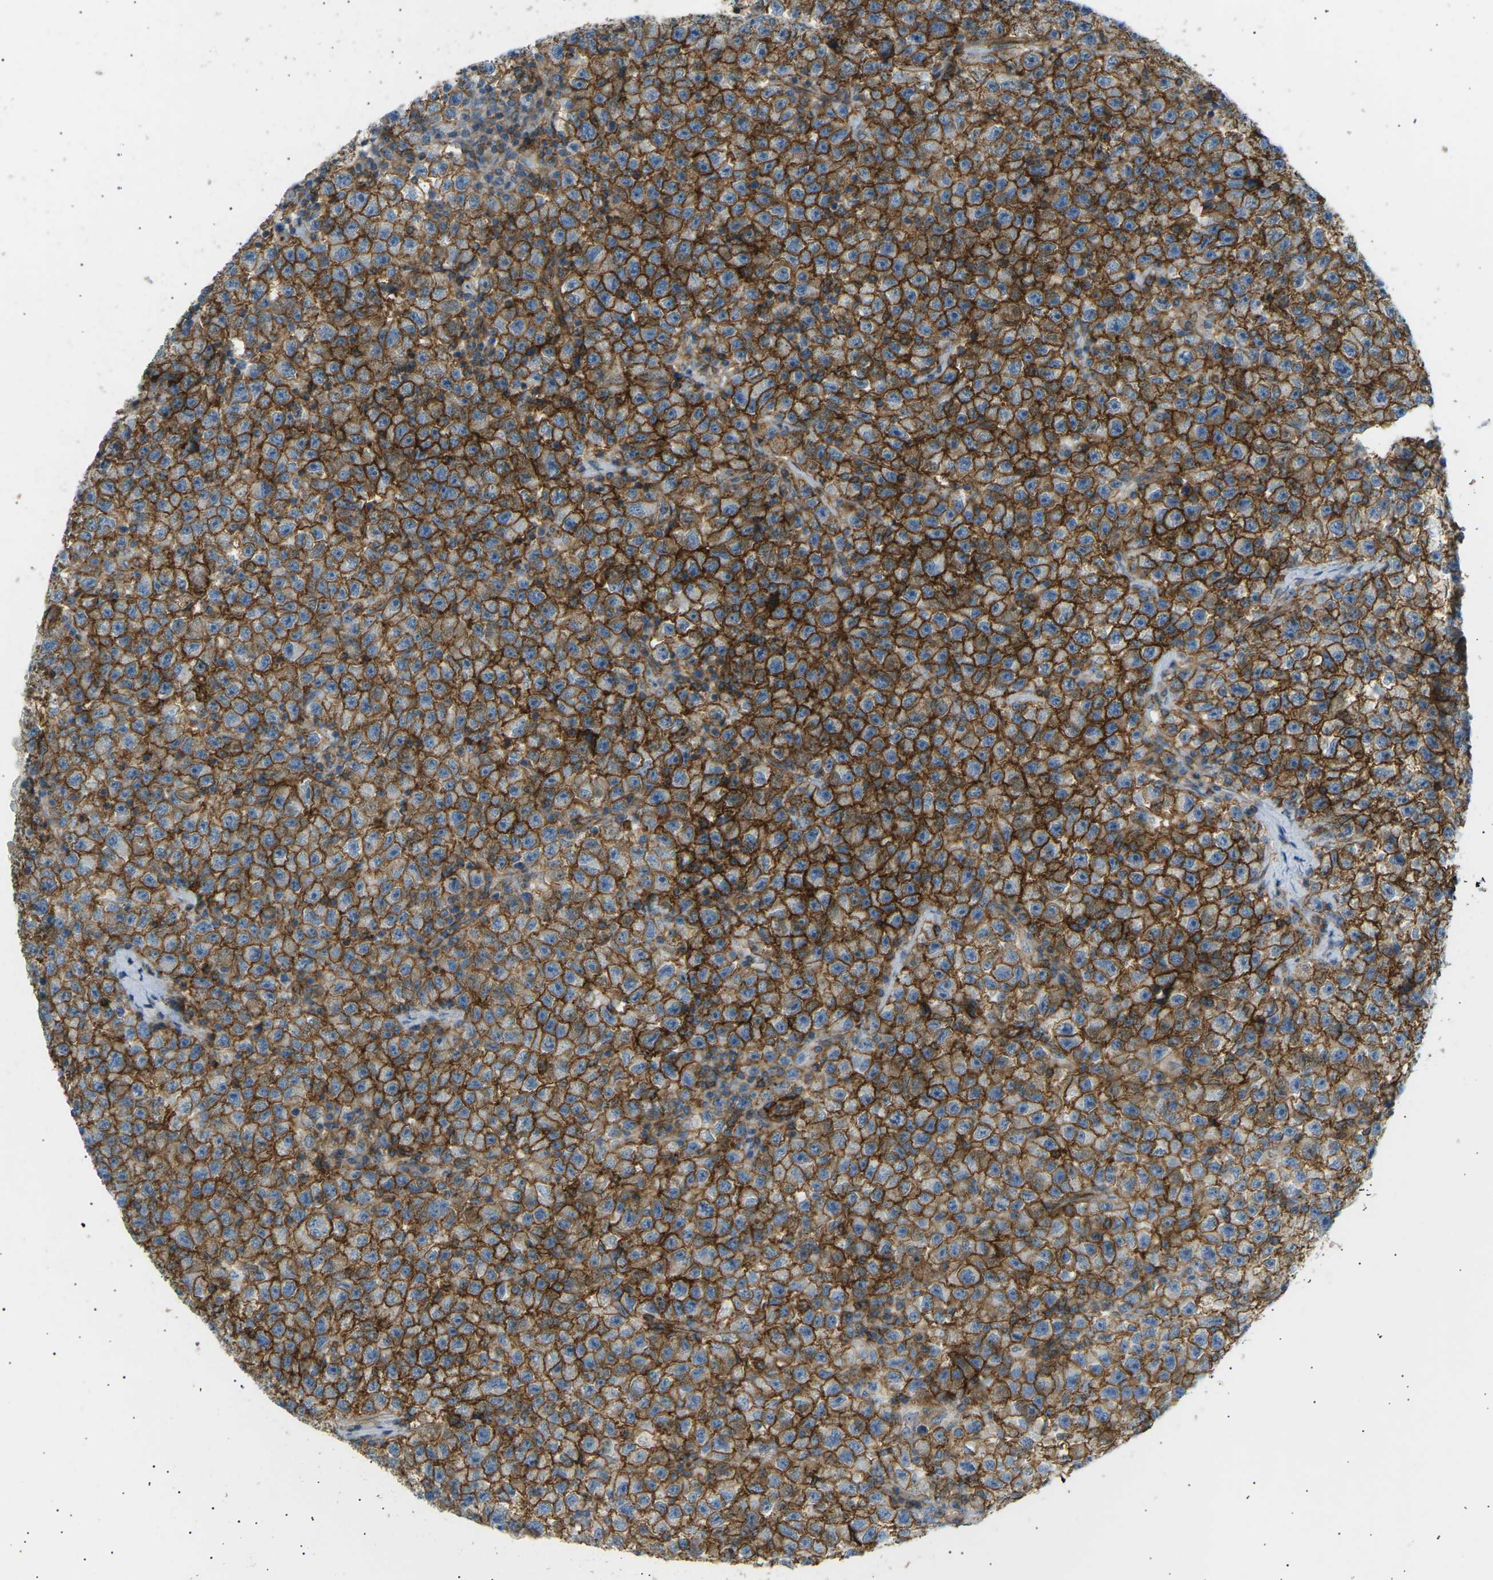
{"staining": {"intensity": "strong", "quantity": ">75%", "location": "cytoplasmic/membranous"}, "tissue": "testis cancer", "cell_type": "Tumor cells", "image_type": "cancer", "snomed": [{"axis": "morphology", "description": "Seminoma, NOS"}, {"axis": "topography", "description": "Testis"}], "caption": "Protein expression analysis of human testis seminoma reveals strong cytoplasmic/membranous expression in approximately >75% of tumor cells. Nuclei are stained in blue.", "gene": "ATP2B4", "patient": {"sex": "male", "age": 22}}